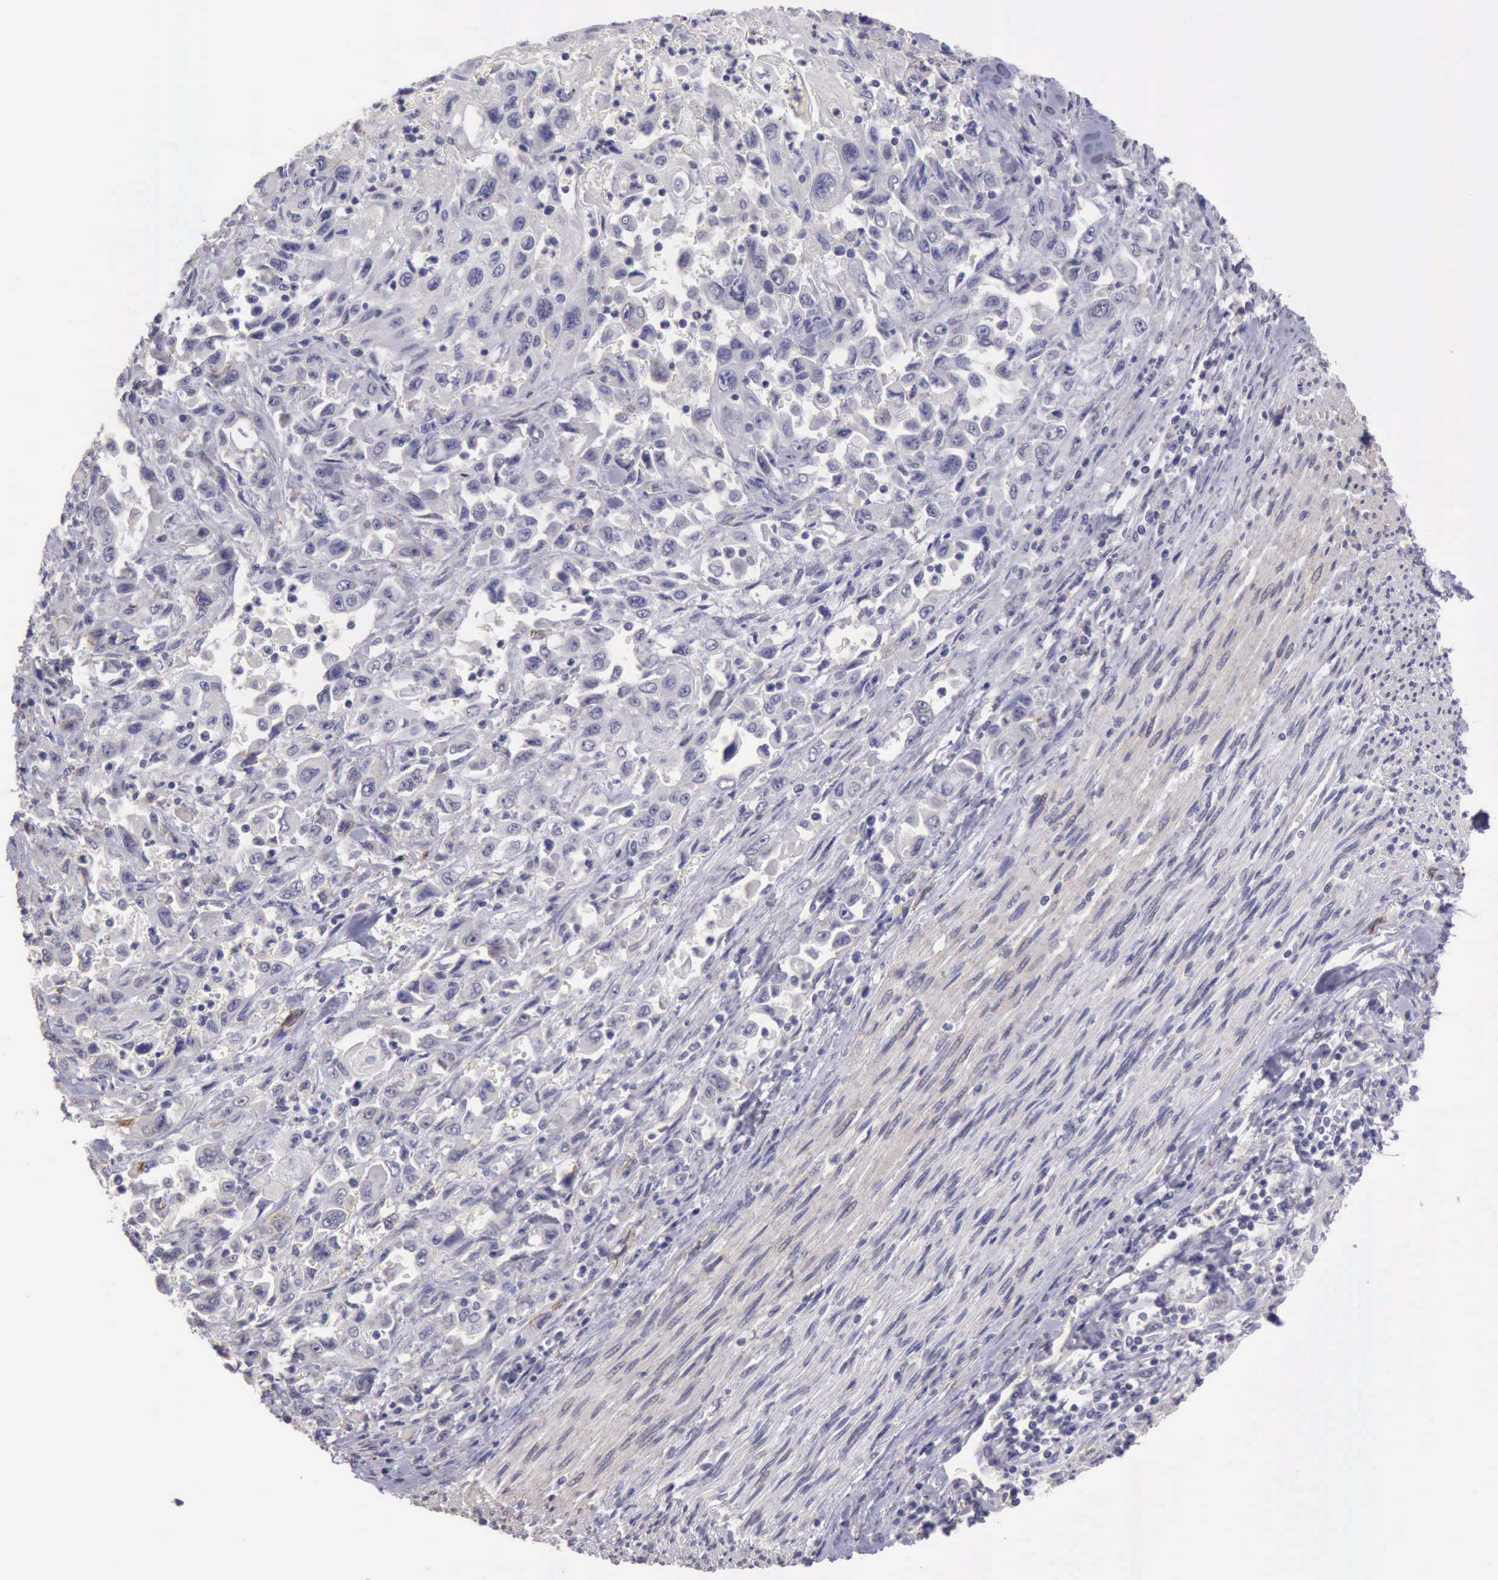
{"staining": {"intensity": "negative", "quantity": "none", "location": "none"}, "tissue": "pancreatic cancer", "cell_type": "Tumor cells", "image_type": "cancer", "snomed": [{"axis": "morphology", "description": "Adenocarcinoma, NOS"}, {"axis": "topography", "description": "Pancreas"}], "caption": "There is no significant positivity in tumor cells of adenocarcinoma (pancreatic).", "gene": "KCND1", "patient": {"sex": "male", "age": 70}}